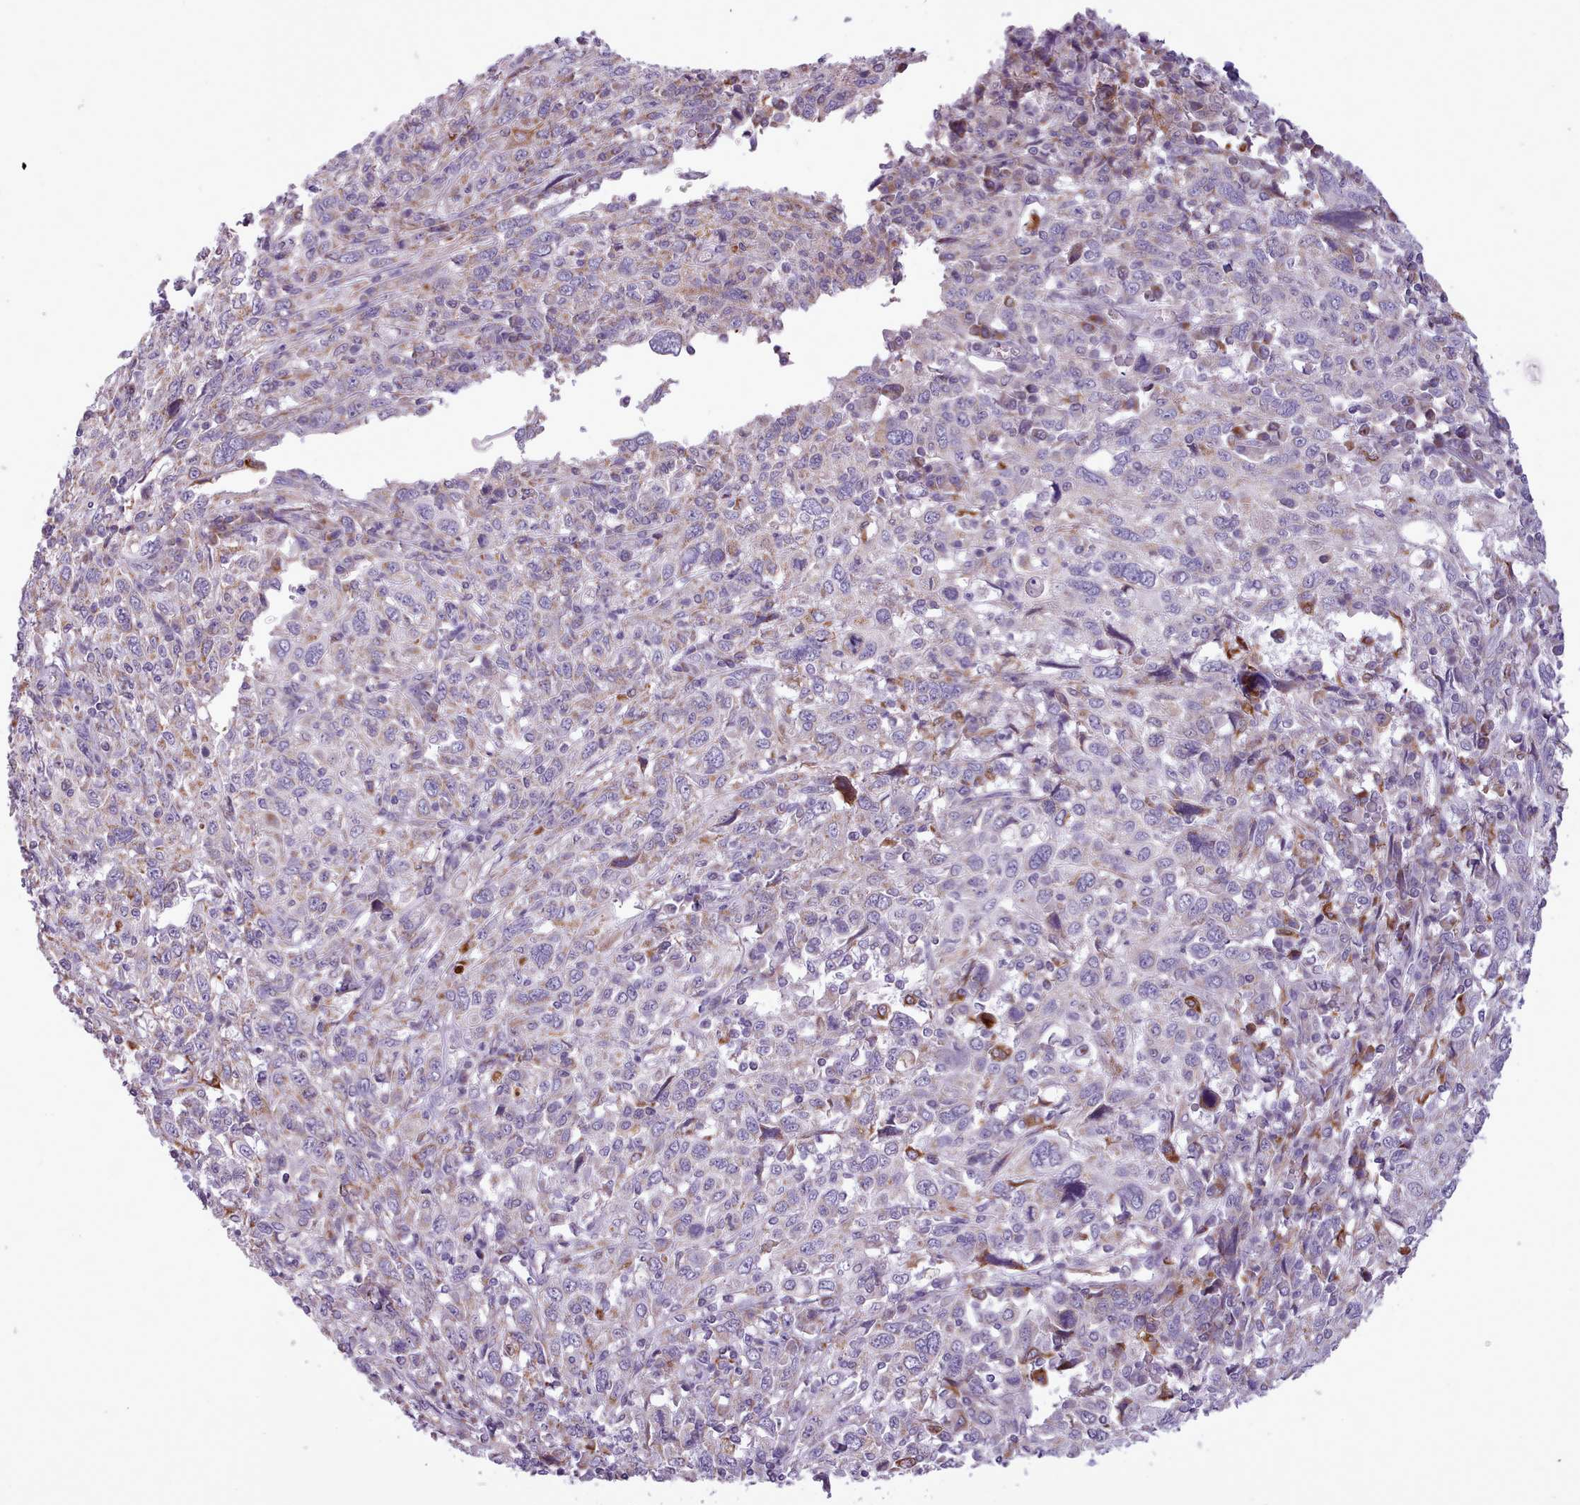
{"staining": {"intensity": "moderate", "quantity": "<25%", "location": "cytoplasmic/membranous"}, "tissue": "cervical cancer", "cell_type": "Tumor cells", "image_type": "cancer", "snomed": [{"axis": "morphology", "description": "Squamous cell carcinoma, NOS"}, {"axis": "topography", "description": "Cervix"}], "caption": "Cervical cancer (squamous cell carcinoma) stained with DAB immunohistochemistry (IHC) reveals low levels of moderate cytoplasmic/membranous staining in approximately <25% of tumor cells. (DAB (3,3'-diaminobenzidine) IHC with brightfield microscopy, high magnification).", "gene": "AVL9", "patient": {"sex": "female", "age": 46}}